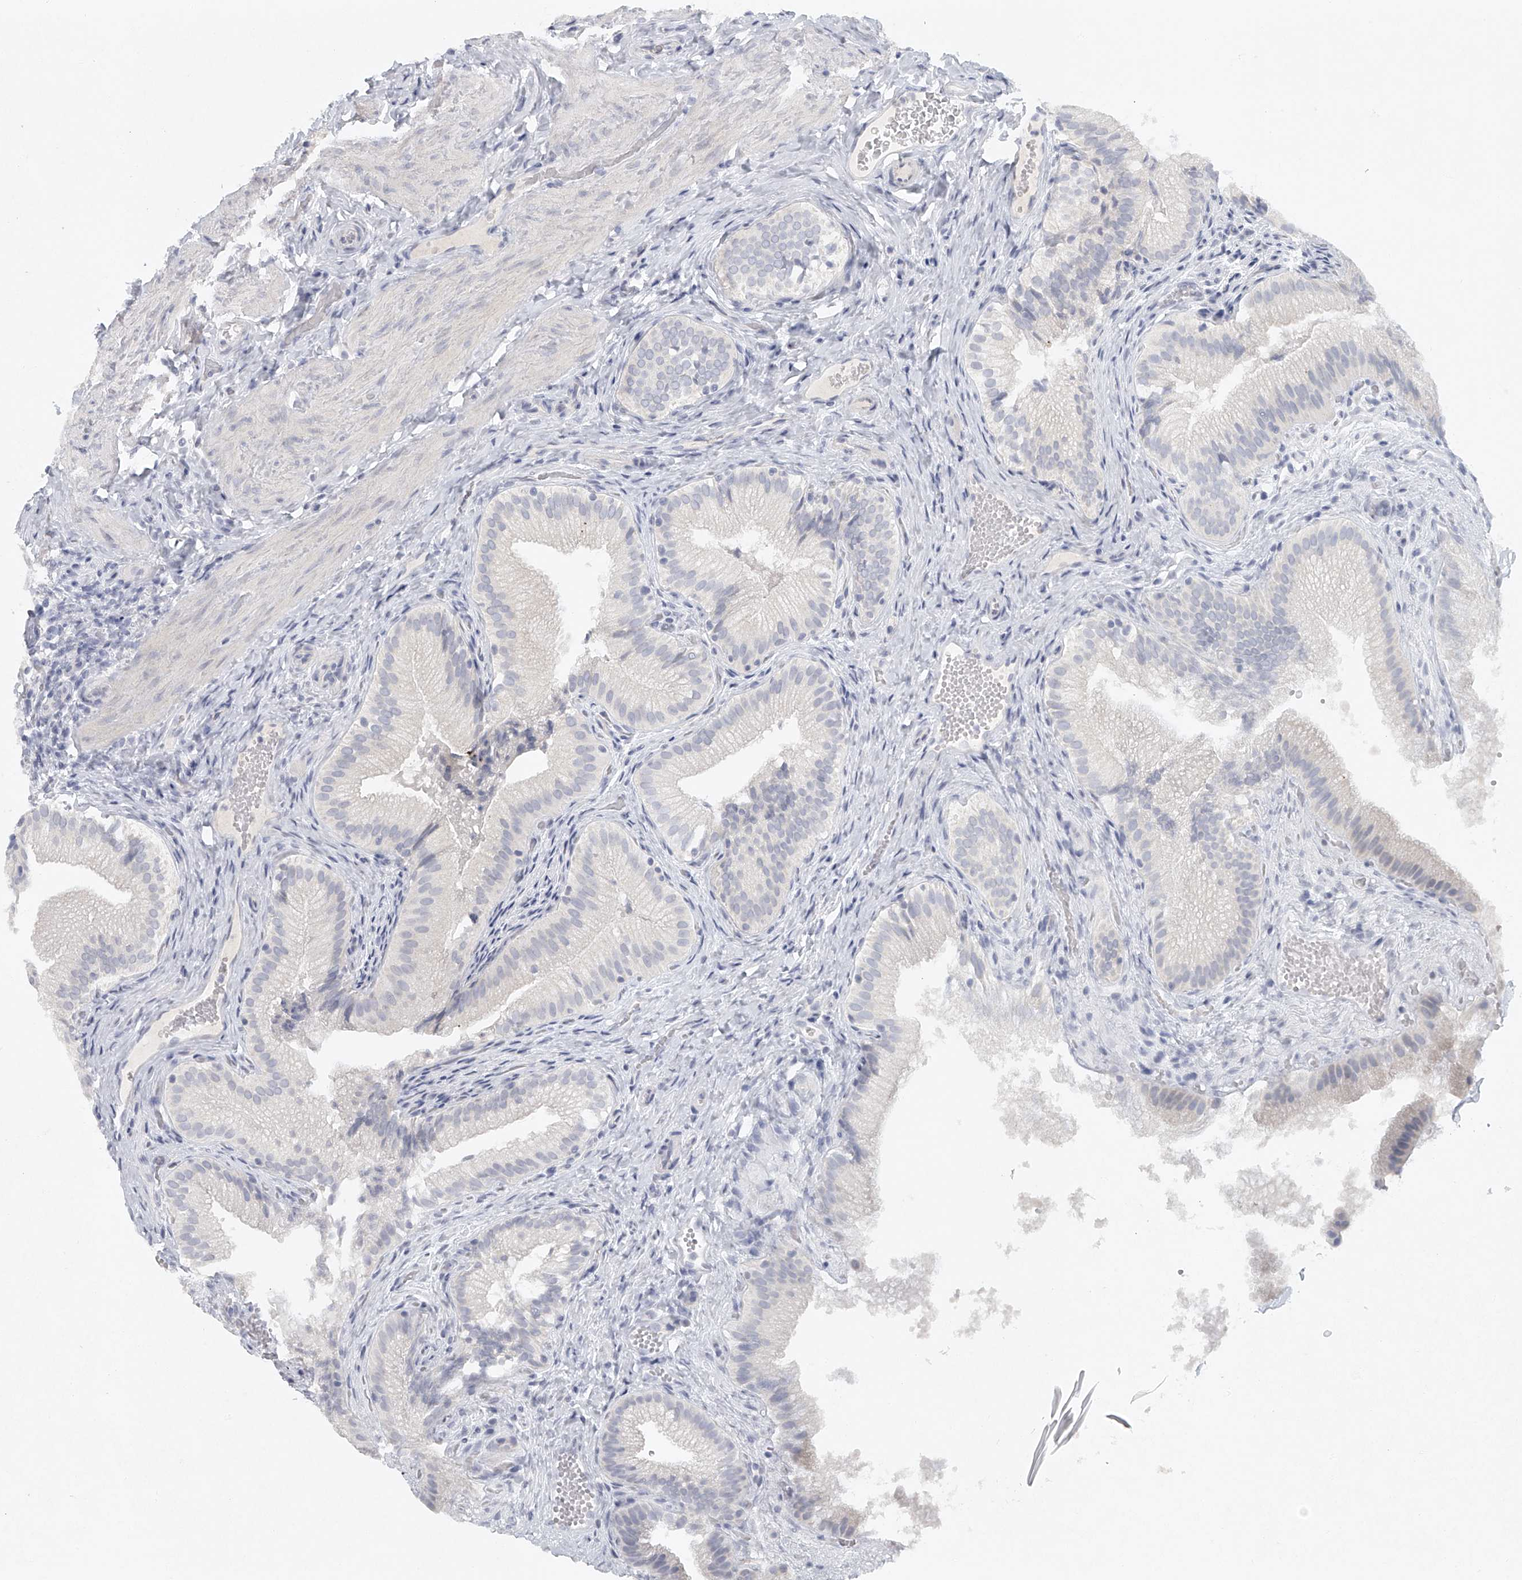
{"staining": {"intensity": "negative", "quantity": "none", "location": "none"}, "tissue": "gallbladder", "cell_type": "Glandular cells", "image_type": "normal", "snomed": [{"axis": "morphology", "description": "Normal tissue, NOS"}, {"axis": "topography", "description": "Gallbladder"}], "caption": "The histopathology image exhibits no significant expression in glandular cells of gallbladder. The staining was performed using DAB (3,3'-diaminobenzidine) to visualize the protein expression in brown, while the nuclei were stained in blue with hematoxylin (Magnification: 20x).", "gene": "FAT2", "patient": {"sex": "female", "age": 30}}